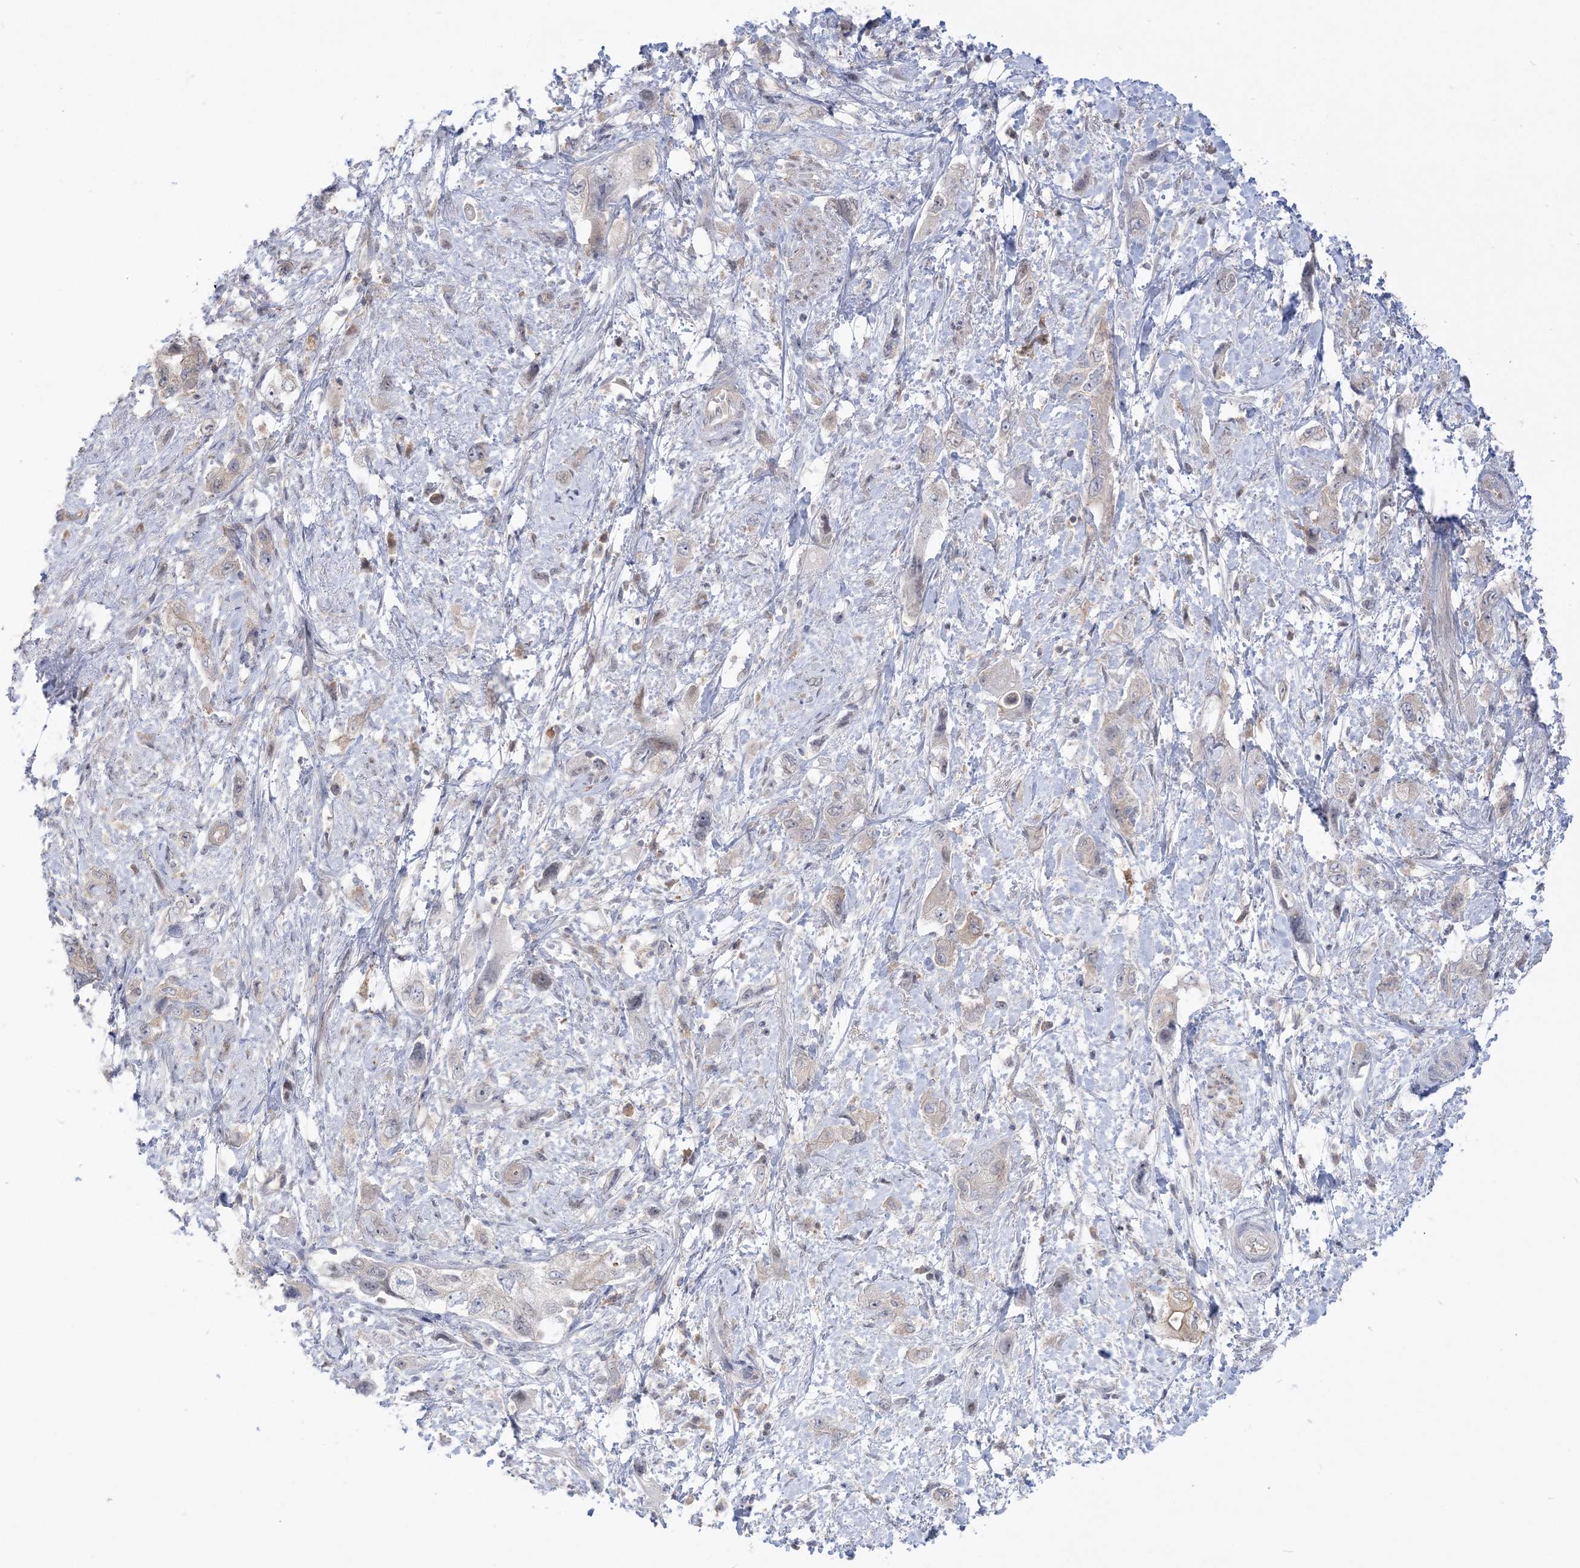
{"staining": {"intensity": "negative", "quantity": "none", "location": "none"}, "tissue": "pancreatic cancer", "cell_type": "Tumor cells", "image_type": "cancer", "snomed": [{"axis": "morphology", "description": "Adenocarcinoma, NOS"}, {"axis": "topography", "description": "Pancreas"}], "caption": "Image shows no protein staining in tumor cells of pancreatic cancer (adenocarcinoma) tissue. The staining was performed using DAB (3,3'-diaminobenzidine) to visualize the protein expression in brown, while the nuclei were stained in blue with hematoxylin (Magnification: 20x).", "gene": "THADA", "patient": {"sex": "female", "age": 73}}